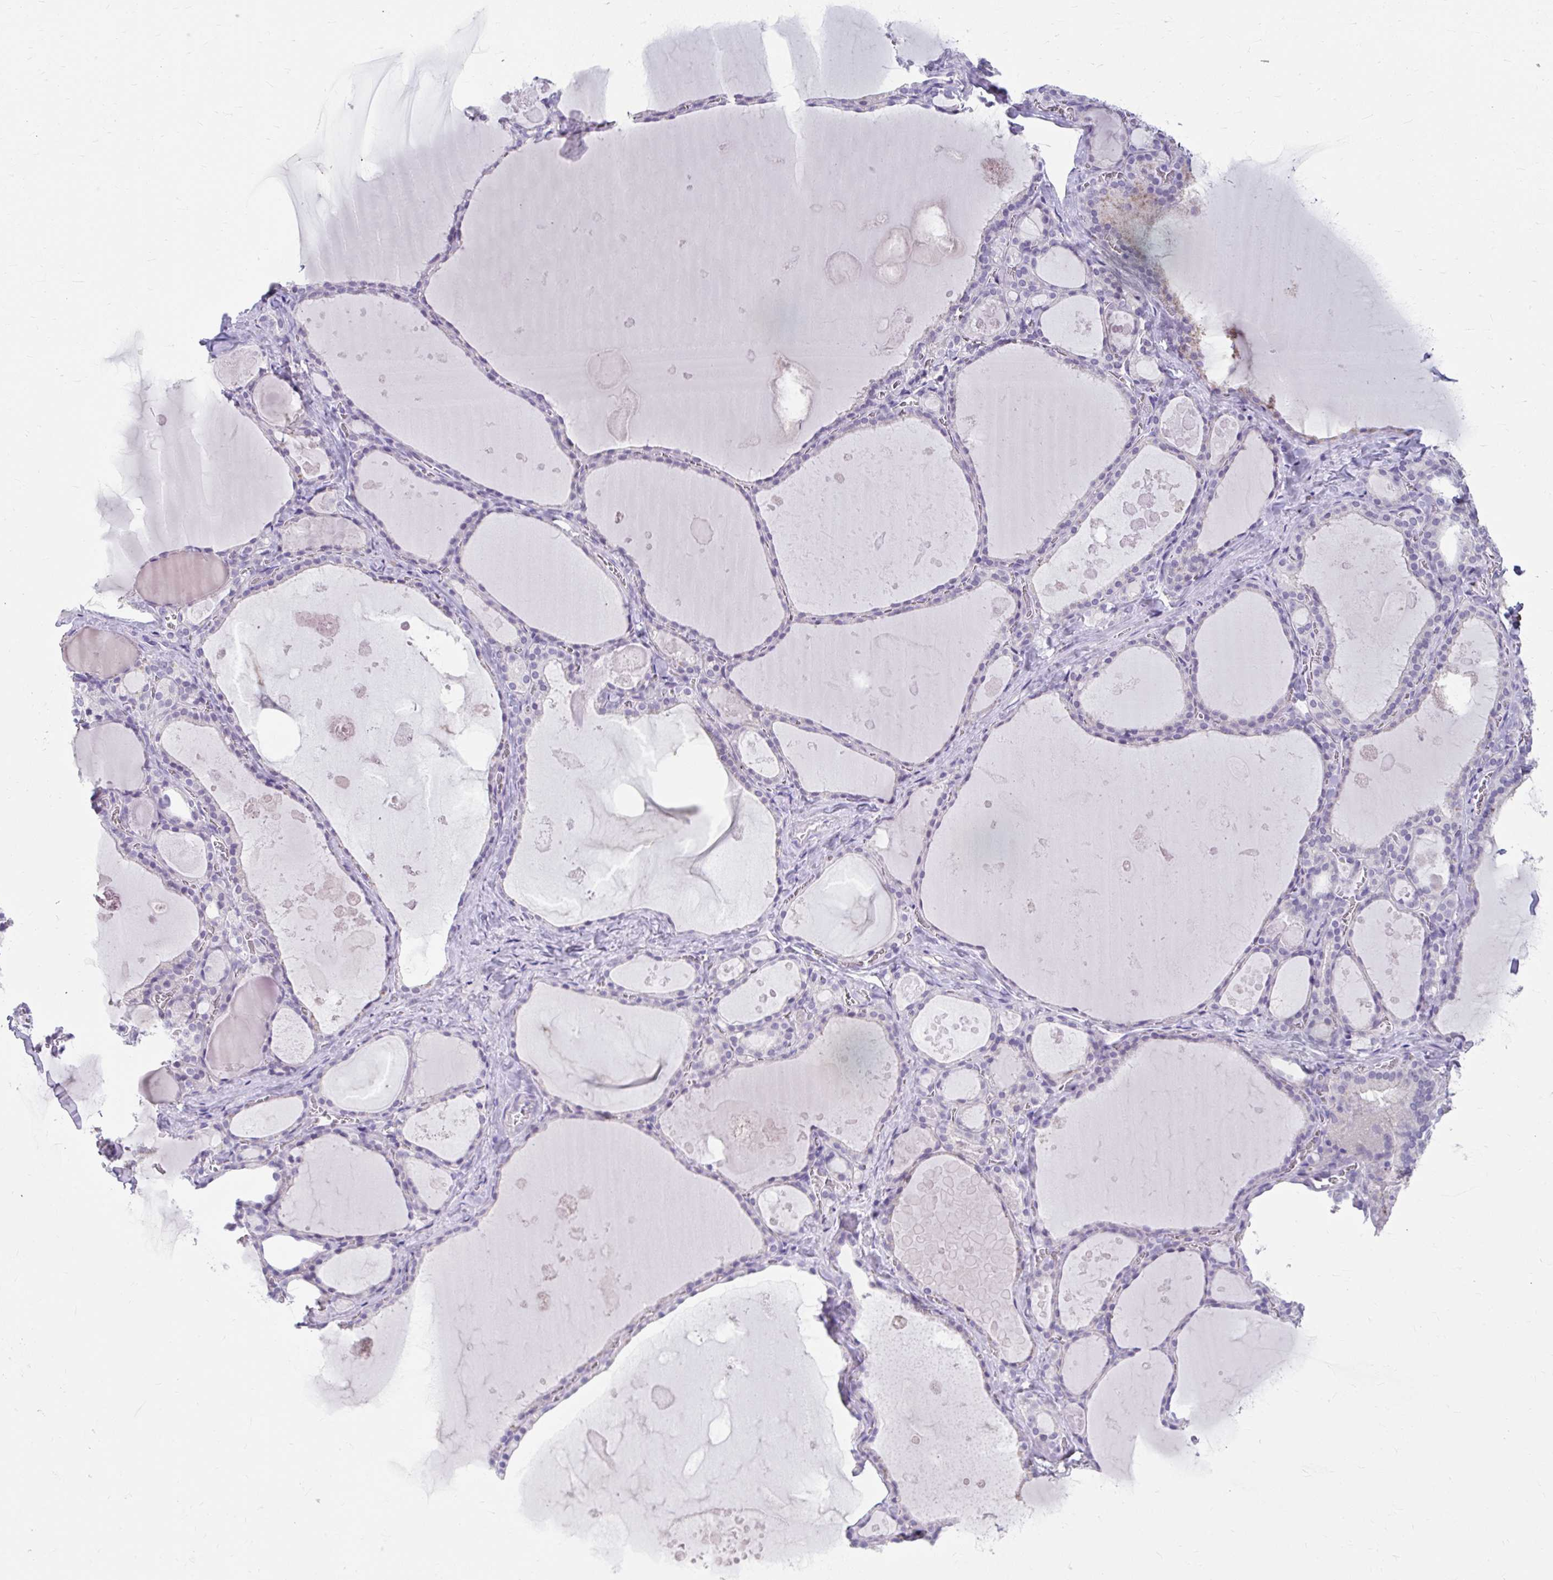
{"staining": {"intensity": "negative", "quantity": "none", "location": "none"}, "tissue": "thyroid gland", "cell_type": "Glandular cells", "image_type": "normal", "snomed": [{"axis": "morphology", "description": "Normal tissue, NOS"}, {"axis": "topography", "description": "Thyroid gland"}], "caption": "Immunohistochemistry (IHC) micrograph of benign thyroid gland stained for a protein (brown), which reveals no positivity in glandular cells. (Immunohistochemistry, brightfield microscopy, high magnification).", "gene": "UGT3A2", "patient": {"sex": "male", "age": 56}}